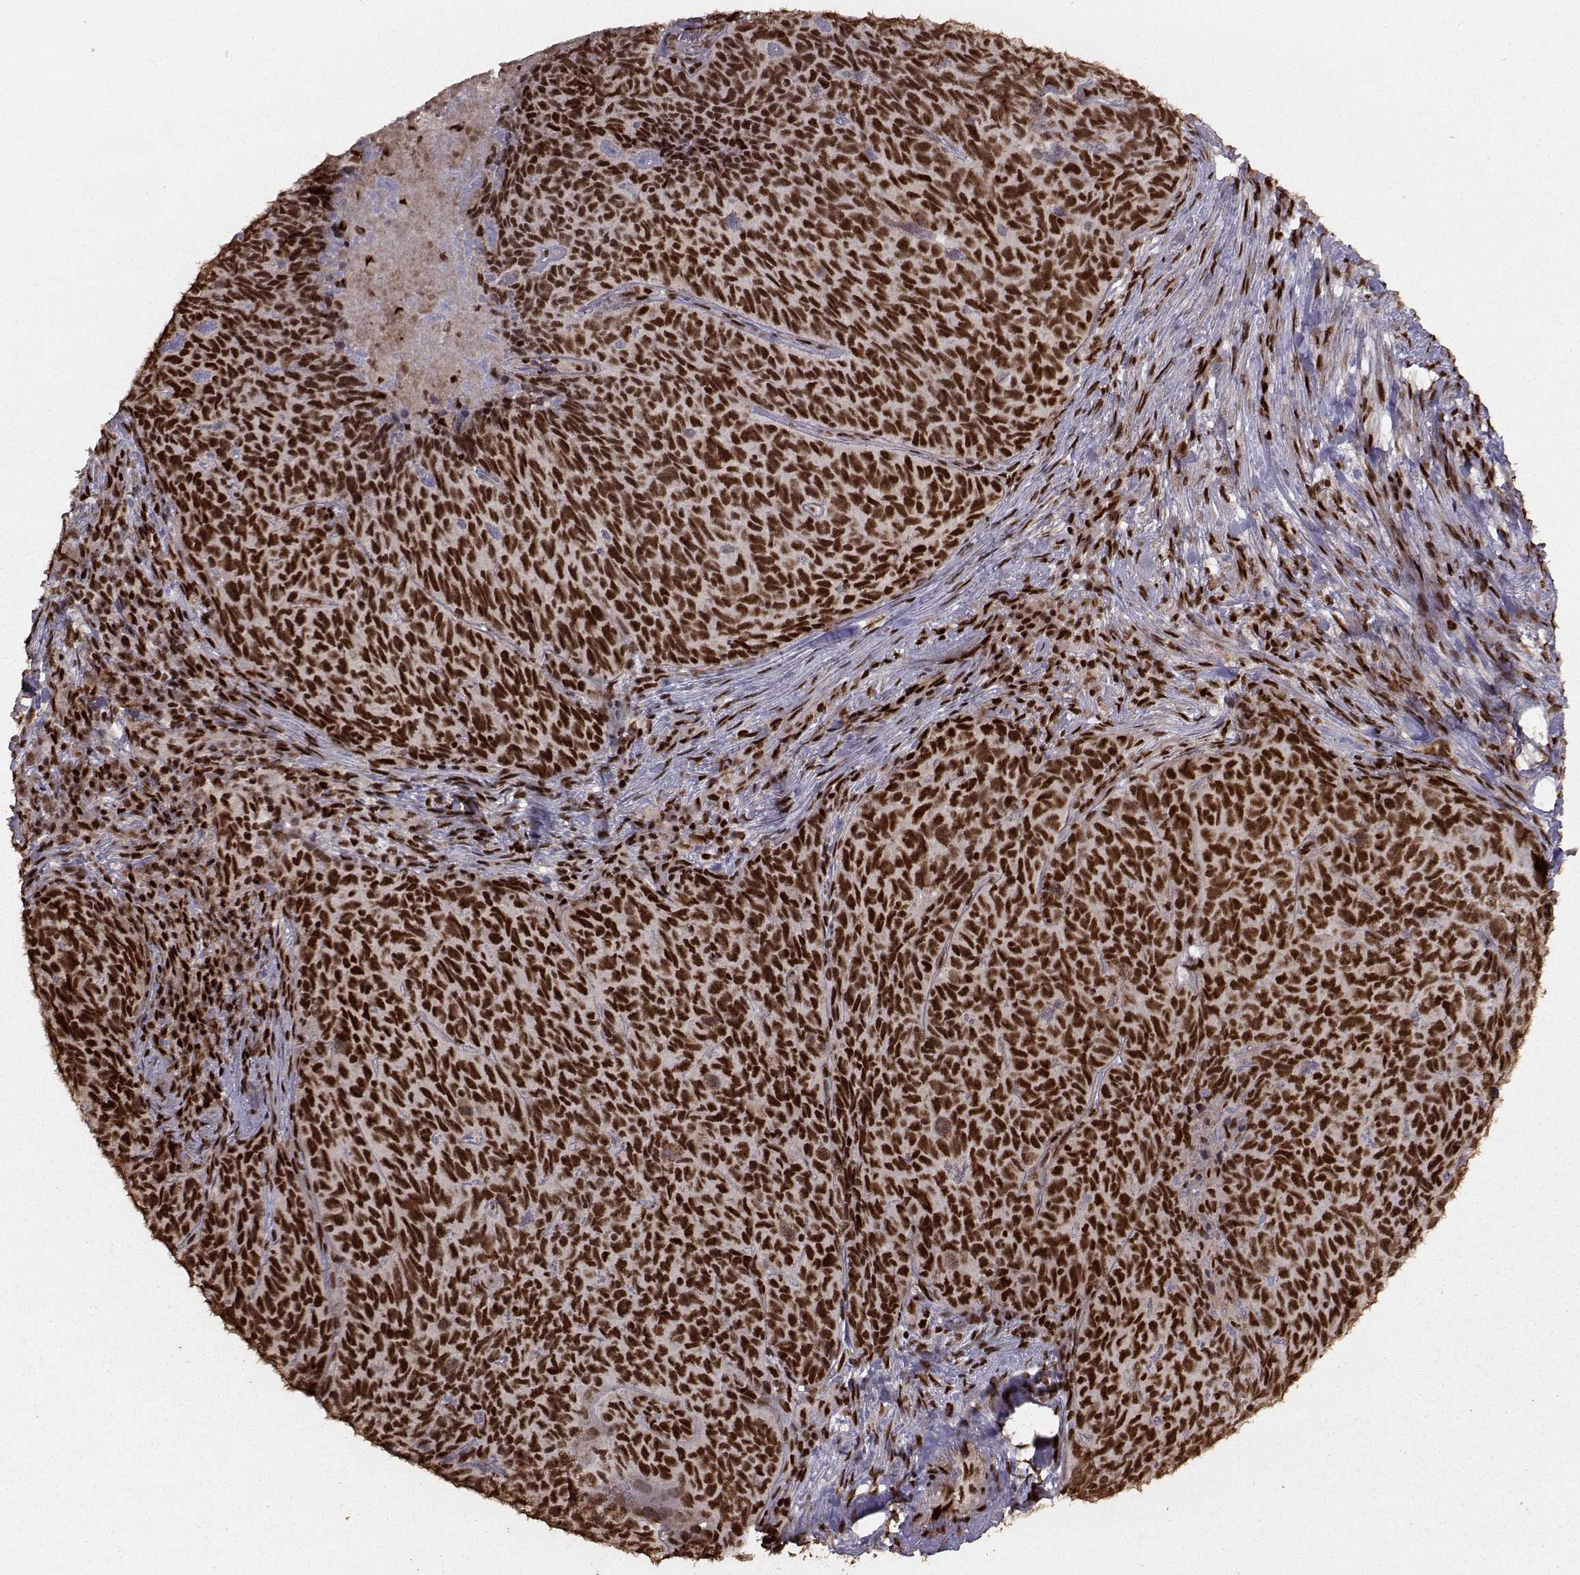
{"staining": {"intensity": "strong", "quantity": ">75%", "location": "nuclear"}, "tissue": "skin cancer", "cell_type": "Tumor cells", "image_type": "cancer", "snomed": [{"axis": "morphology", "description": "Squamous cell carcinoma, NOS"}, {"axis": "topography", "description": "Skin"}, {"axis": "topography", "description": "Anal"}], "caption": "Skin cancer stained for a protein reveals strong nuclear positivity in tumor cells. (DAB IHC, brown staining for protein, blue staining for nuclei).", "gene": "SF1", "patient": {"sex": "female", "age": 51}}